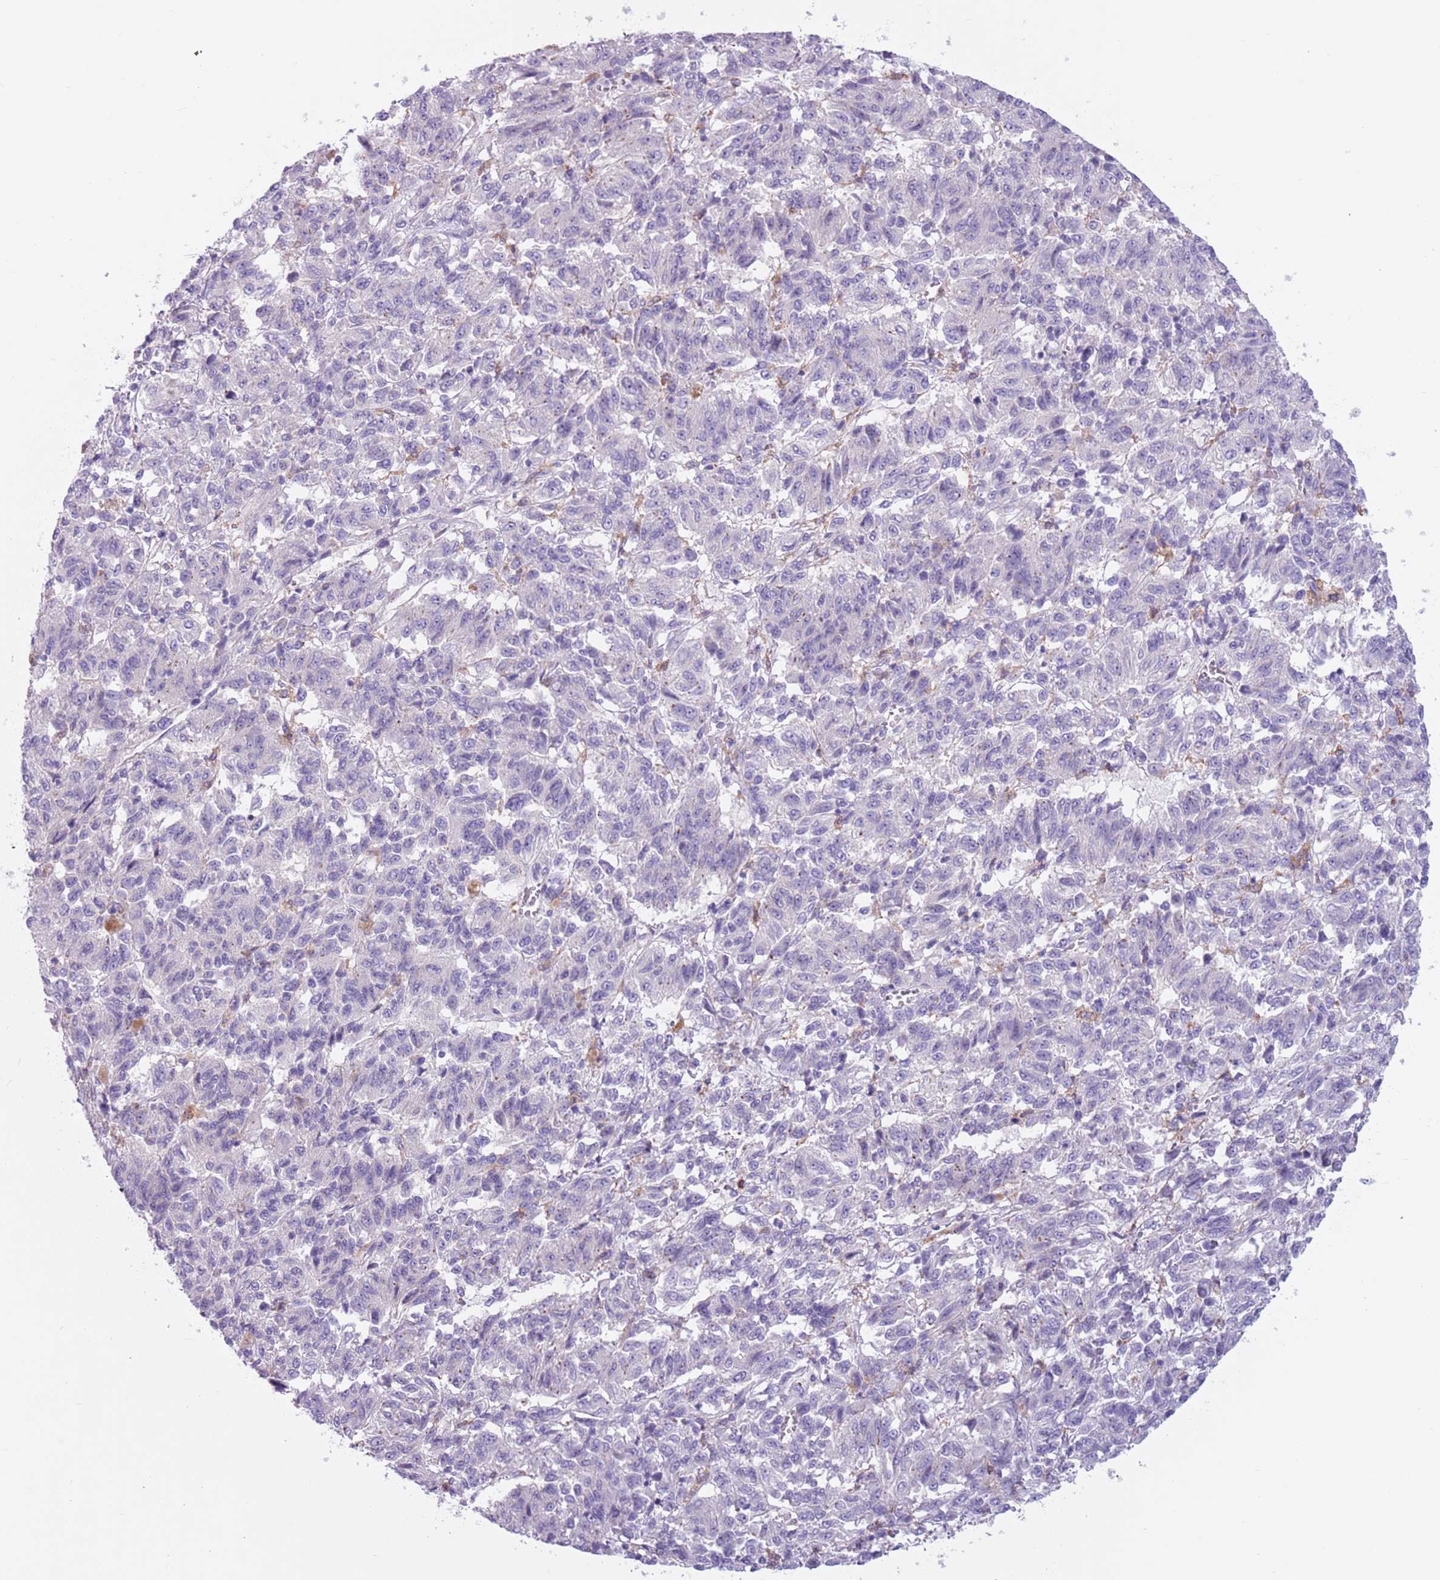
{"staining": {"intensity": "negative", "quantity": "none", "location": "none"}, "tissue": "melanoma", "cell_type": "Tumor cells", "image_type": "cancer", "snomed": [{"axis": "morphology", "description": "Malignant melanoma, Metastatic site"}, {"axis": "topography", "description": "Lung"}], "caption": "The photomicrograph exhibits no significant expression in tumor cells of malignant melanoma (metastatic site).", "gene": "SNX6", "patient": {"sex": "male", "age": 64}}